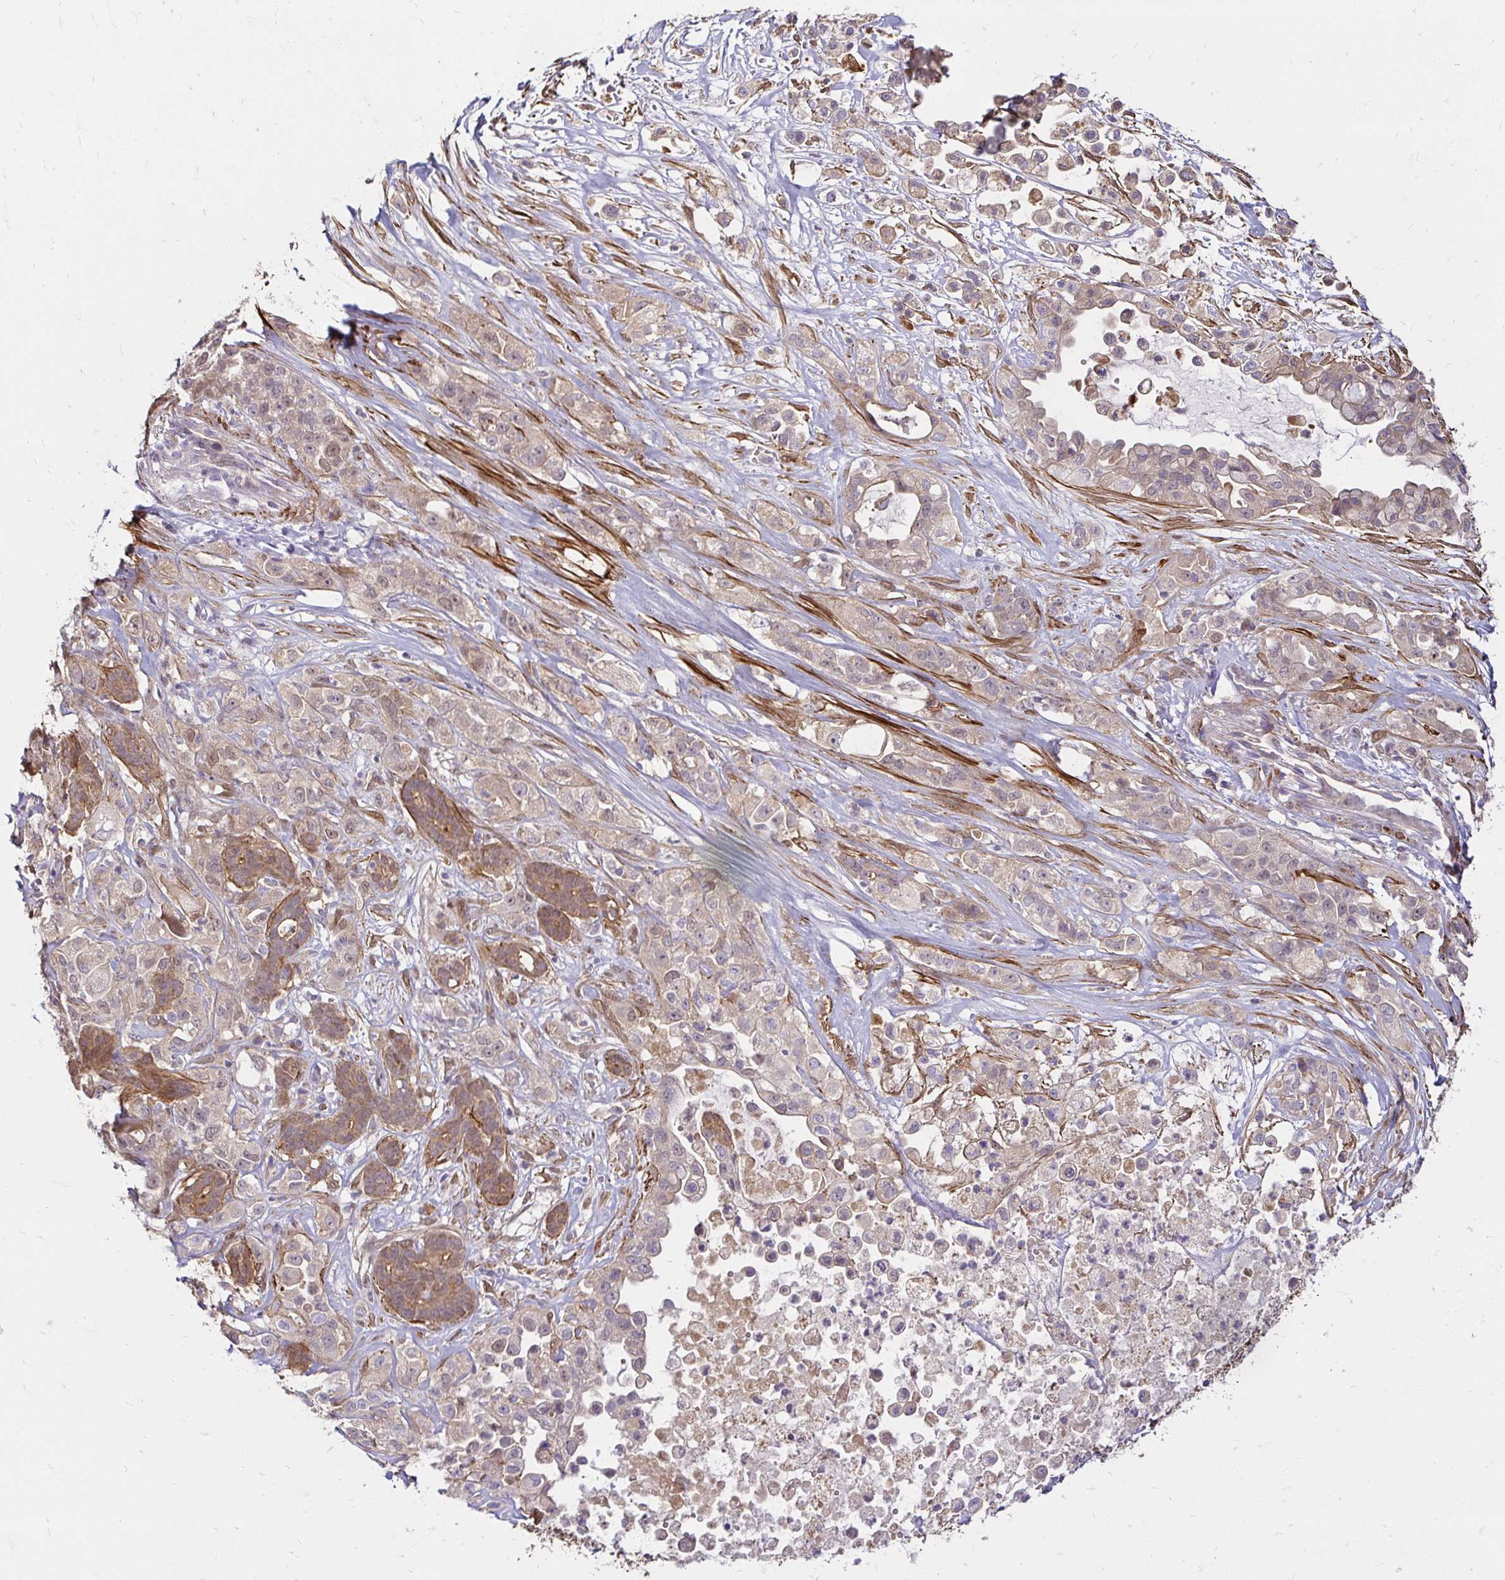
{"staining": {"intensity": "weak", "quantity": "25%-75%", "location": "cytoplasmic/membranous"}, "tissue": "pancreatic cancer", "cell_type": "Tumor cells", "image_type": "cancer", "snomed": [{"axis": "morphology", "description": "Adenocarcinoma, NOS"}, {"axis": "topography", "description": "Pancreas"}], "caption": "A low amount of weak cytoplasmic/membranous positivity is present in approximately 25%-75% of tumor cells in pancreatic adenocarcinoma tissue.", "gene": "YAP1", "patient": {"sex": "male", "age": 44}}